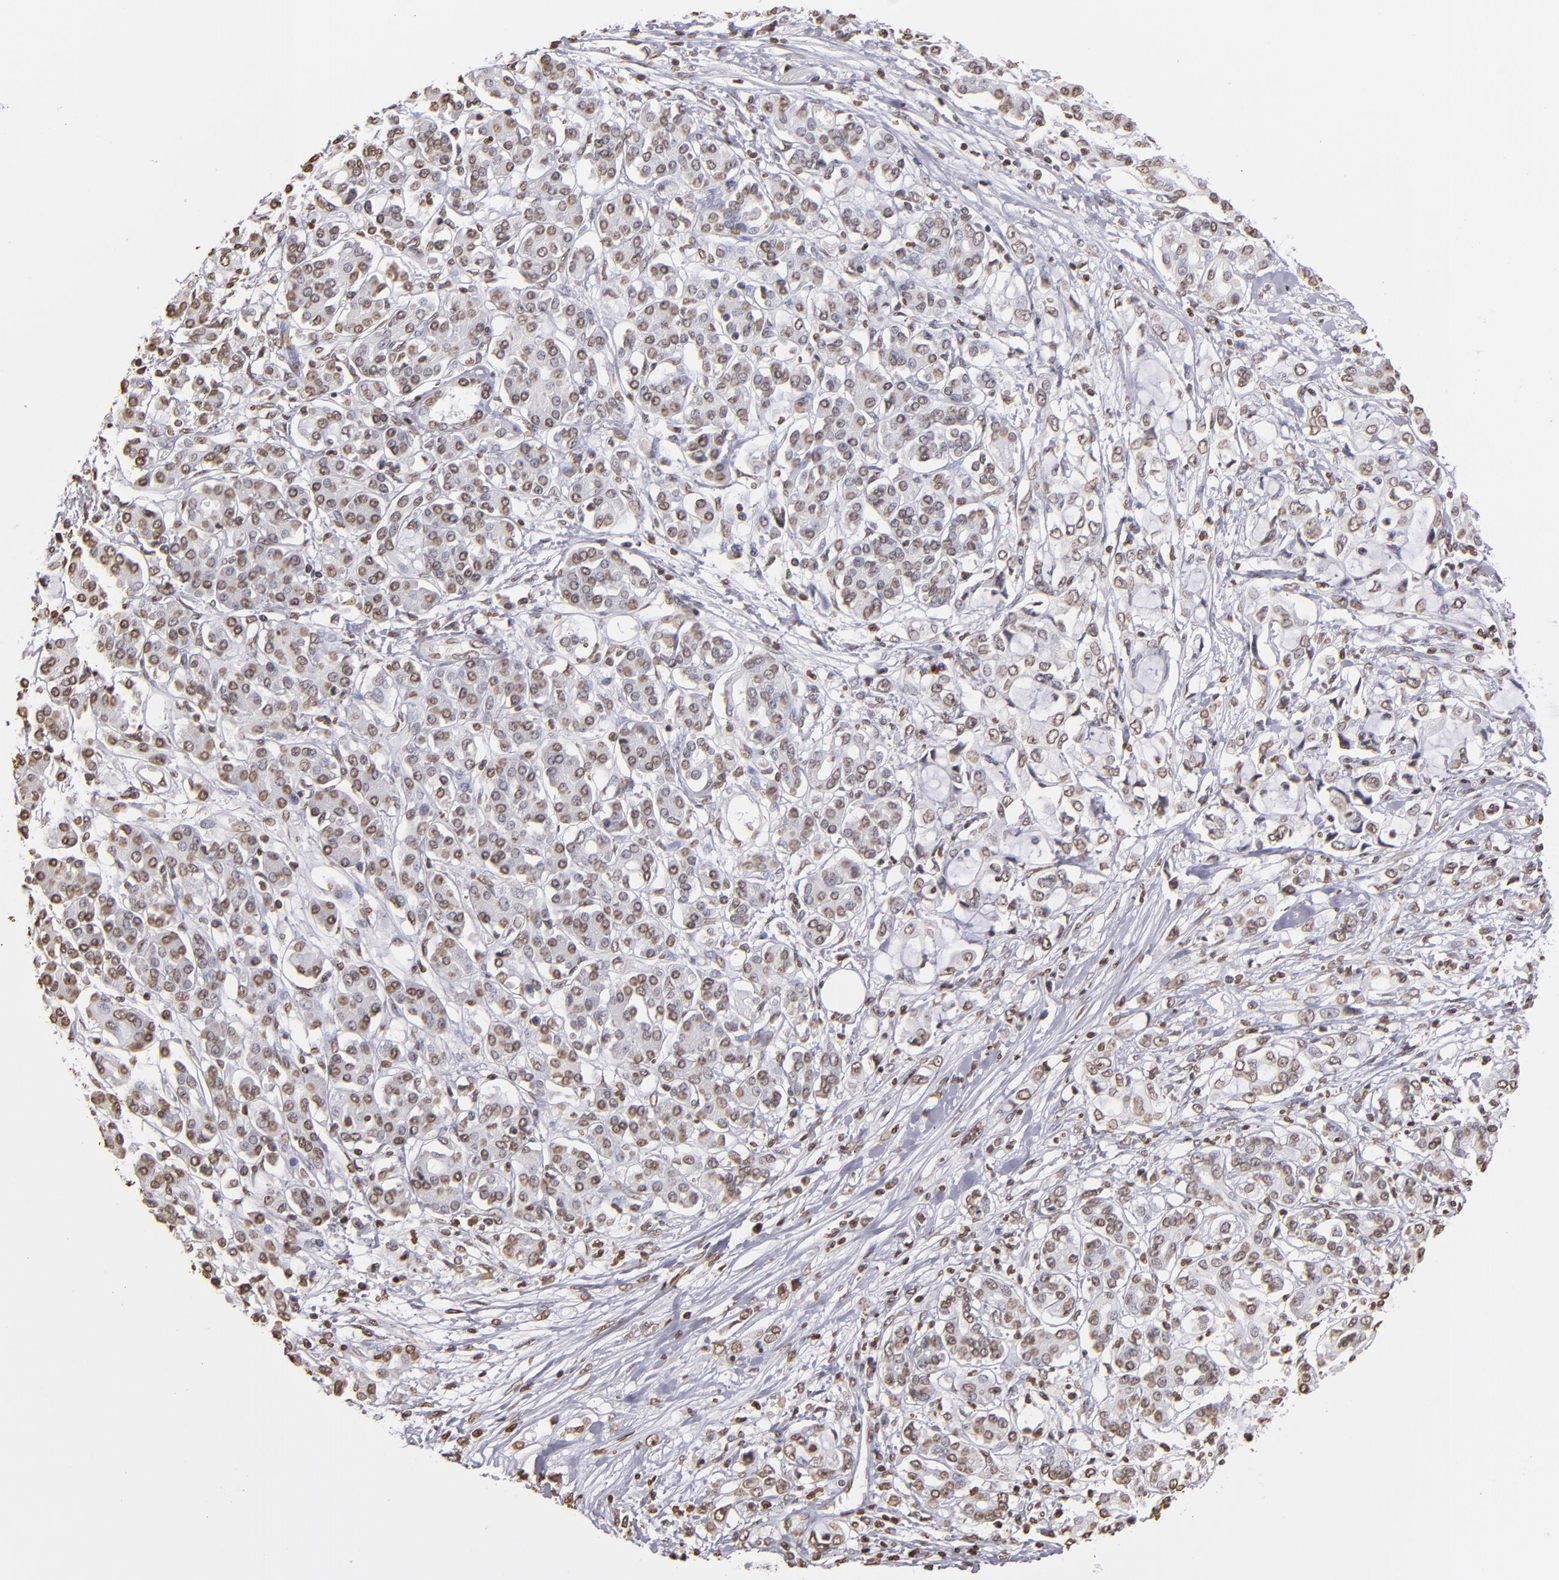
{"staining": {"intensity": "weak", "quantity": "<25%", "location": "nuclear"}, "tissue": "pancreatic cancer", "cell_type": "Tumor cells", "image_type": "cancer", "snomed": [{"axis": "morphology", "description": "Adenocarcinoma, NOS"}, {"axis": "topography", "description": "Pancreas"}], "caption": "Immunohistochemistry image of neoplastic tissue: pancreatic cancer stained with DAB reveals no significant protein staining in tumor cells.", "gene": "LBX1", "patient": {"sex": "female", "age": 70}}